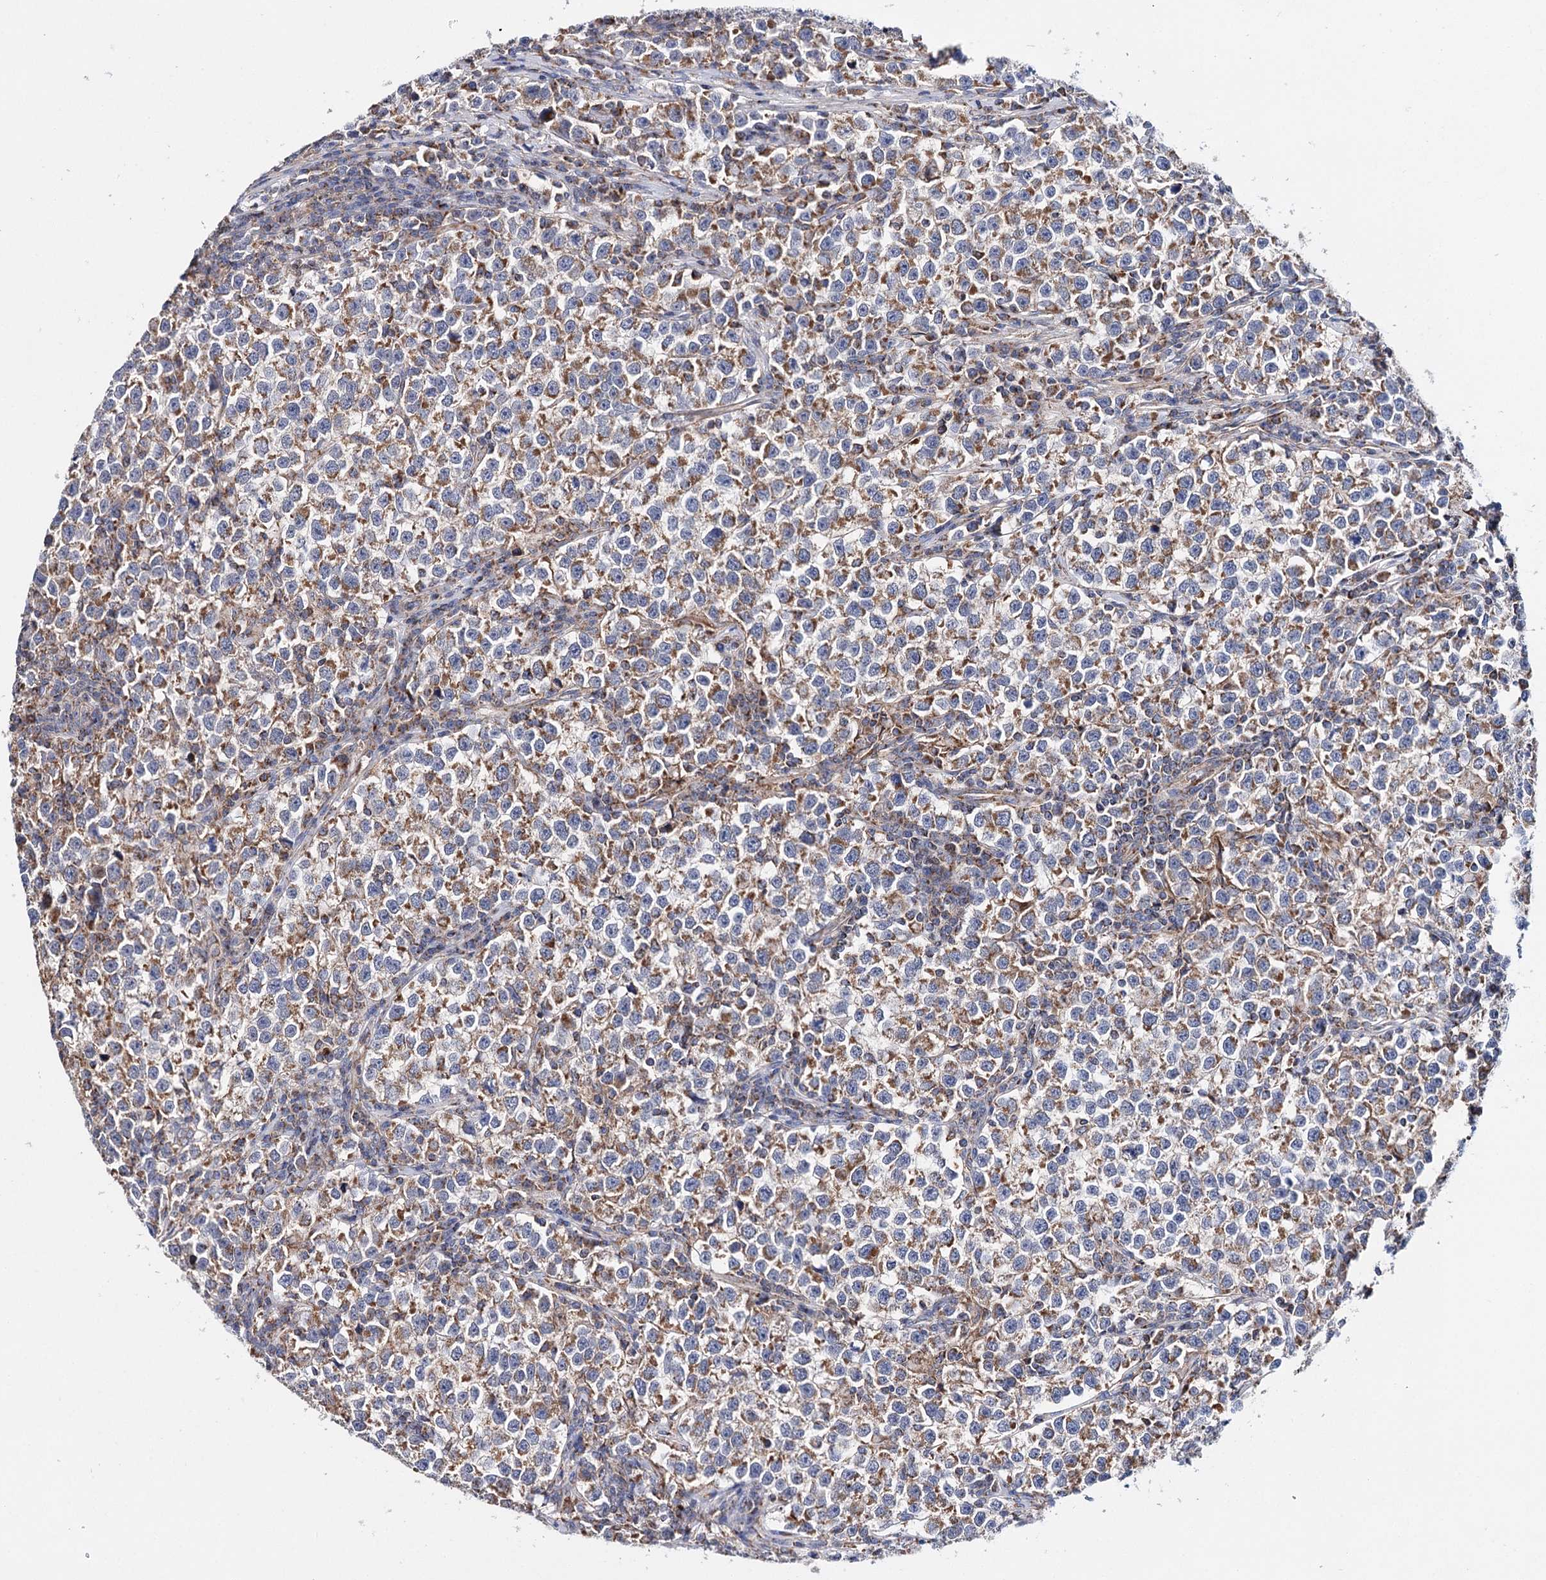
{"staining": {"intensity": "negative", "quantity": "none", "location": "none"}, "tissue": "testis cancer", "cell_type": "Tumor cells", "image_type": "cancer", "snomed": [{"axis": "morphology", "description": "Normal tissue, NOS"}, {"axis": "morphology", "description": "Seminoma, NOS"}, {"axis": "topography", "description": "Testis"}], "caption": "IHC of testis cancer (seminoma) reveals no positivity in tumor cells. (DAB immunohistochemistry, high magnification).", "gene": "CFAP46", "patient": {"sex": "male", "age": 43}}